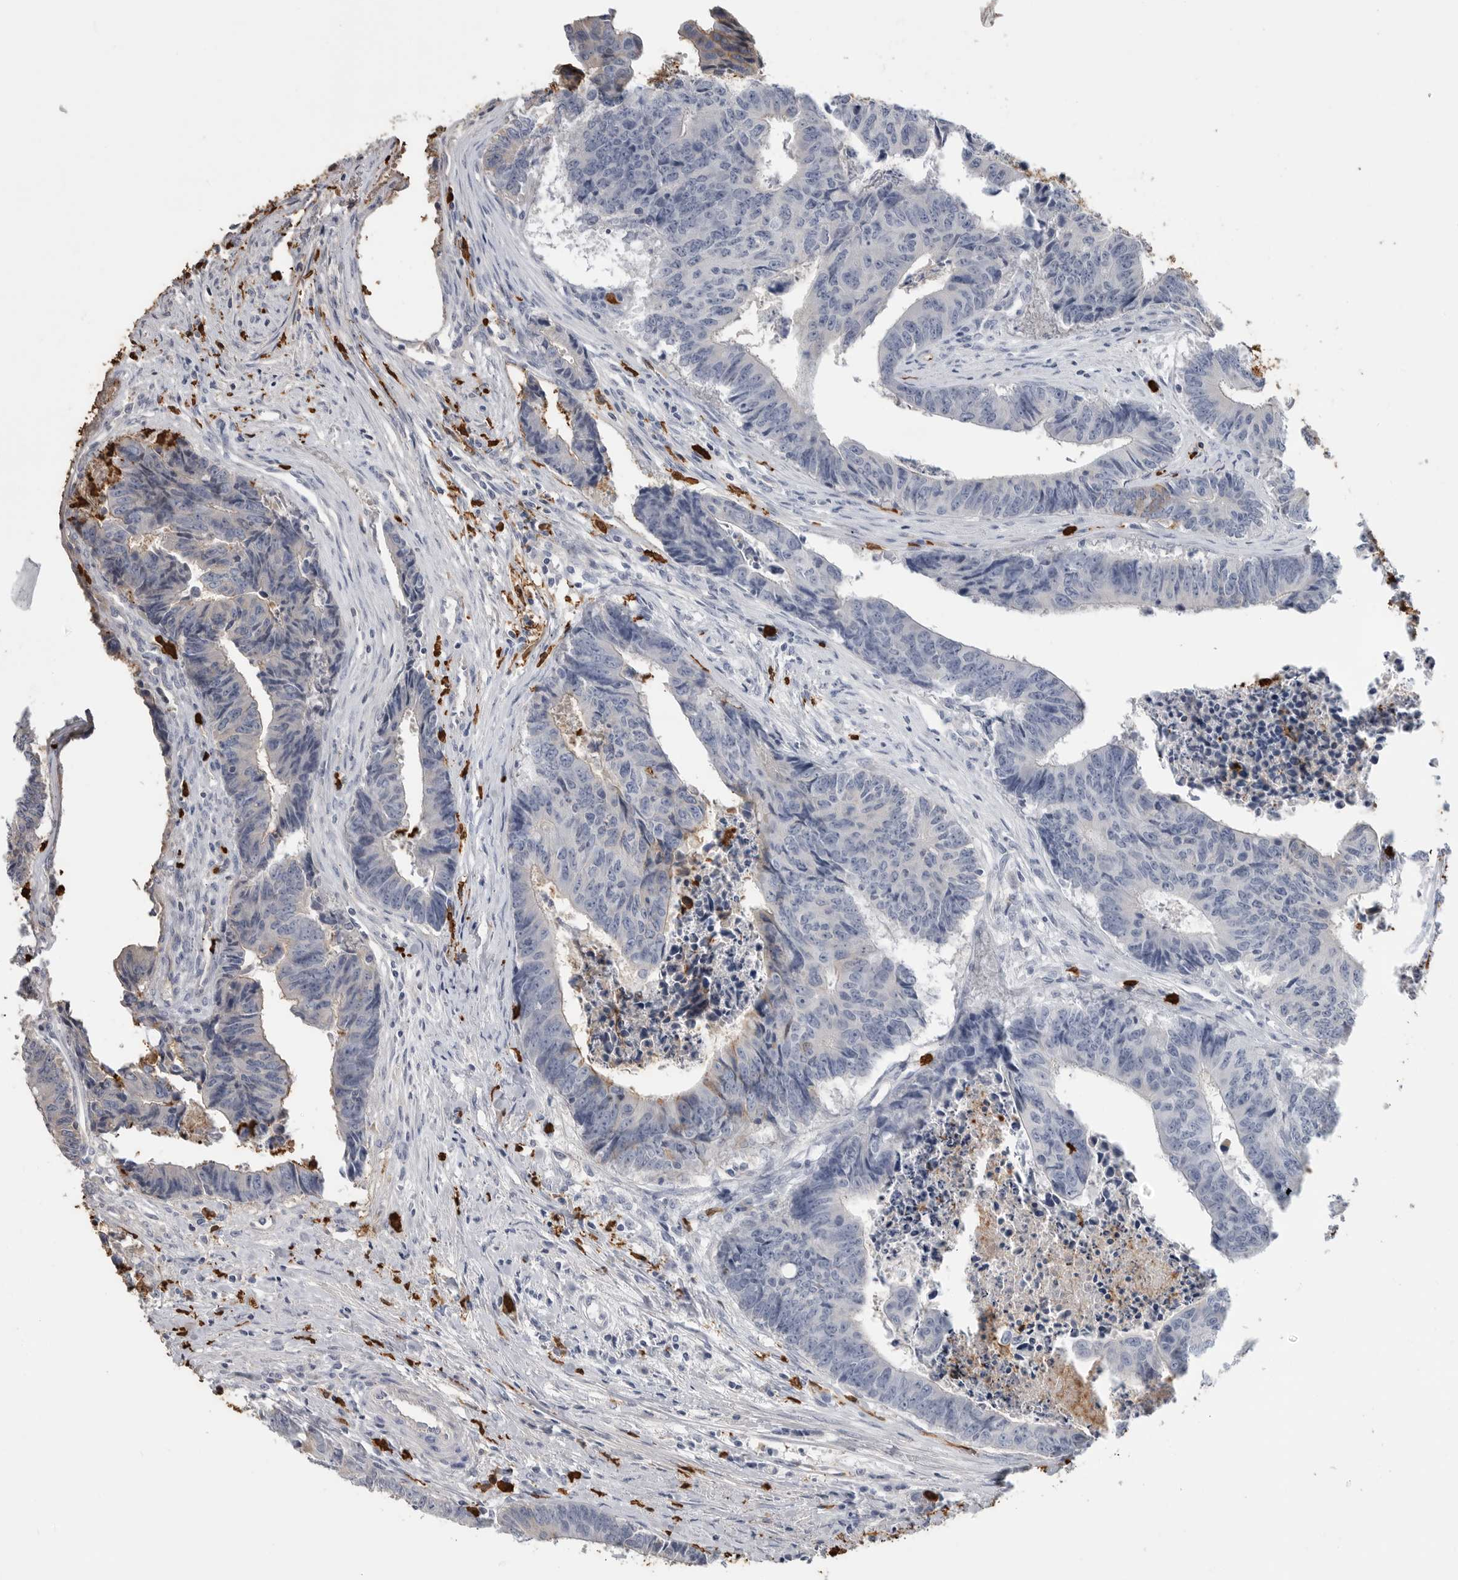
{"staining": {"intensity": "negative", "quantity": "none", "location": "none"}, "tissue": "colorectal cancer", "cell_type": "Tumor cells", "image_type": "cancer", "snomed": [{"axis": "morphology", "description": "Adenocarcinoma, NOS"}, {"axis": "topography", "description": "Rectum"}], "caption": "Immunohistochemistry image of neoplastic tissue: human colorectal adenocarcinoma stained with DAB reveals no significant protein staining in tumor cells. (DAB (3,3'-diaminobenzidine) immunohistochemistry (IHC), high magnification).", "gene": "CYB561D1", "patient": {"sex": "male", "age": 84}}